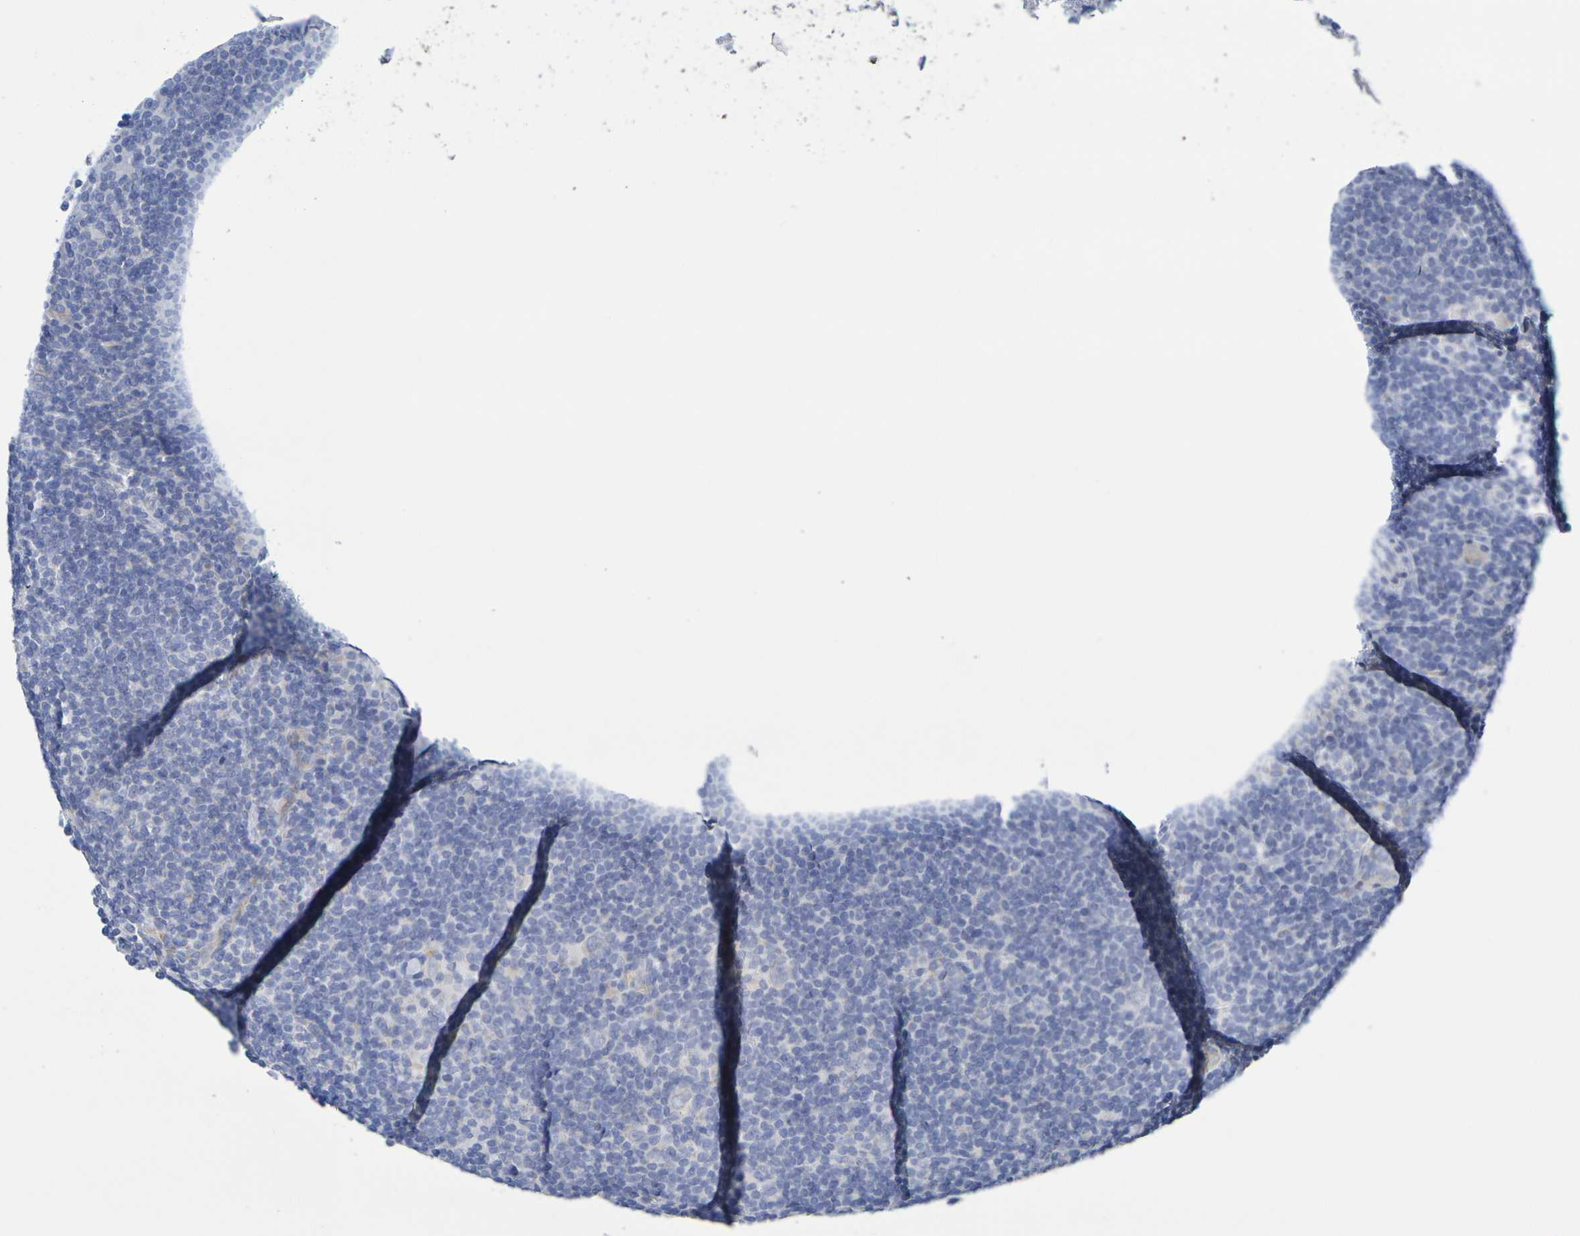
{"staining": {"intensity": "negative", "quantity": "none", "location": "none"}, "tissue": "lymphoma", "cell_type": "Tumor cells", "image_type": "cancer", "snomed": [{"axis": "morphology", "description": "Hodgkin's disease, NOS"}, {"axis": "topography", "description": "Lymph node"}], "caption": "A photomicrograph of lymphoma stained for a protein exhibits no brown staining in tumor cells.", "gene": "TMCC3", "patient": {"sex": "female", "age": 57}}